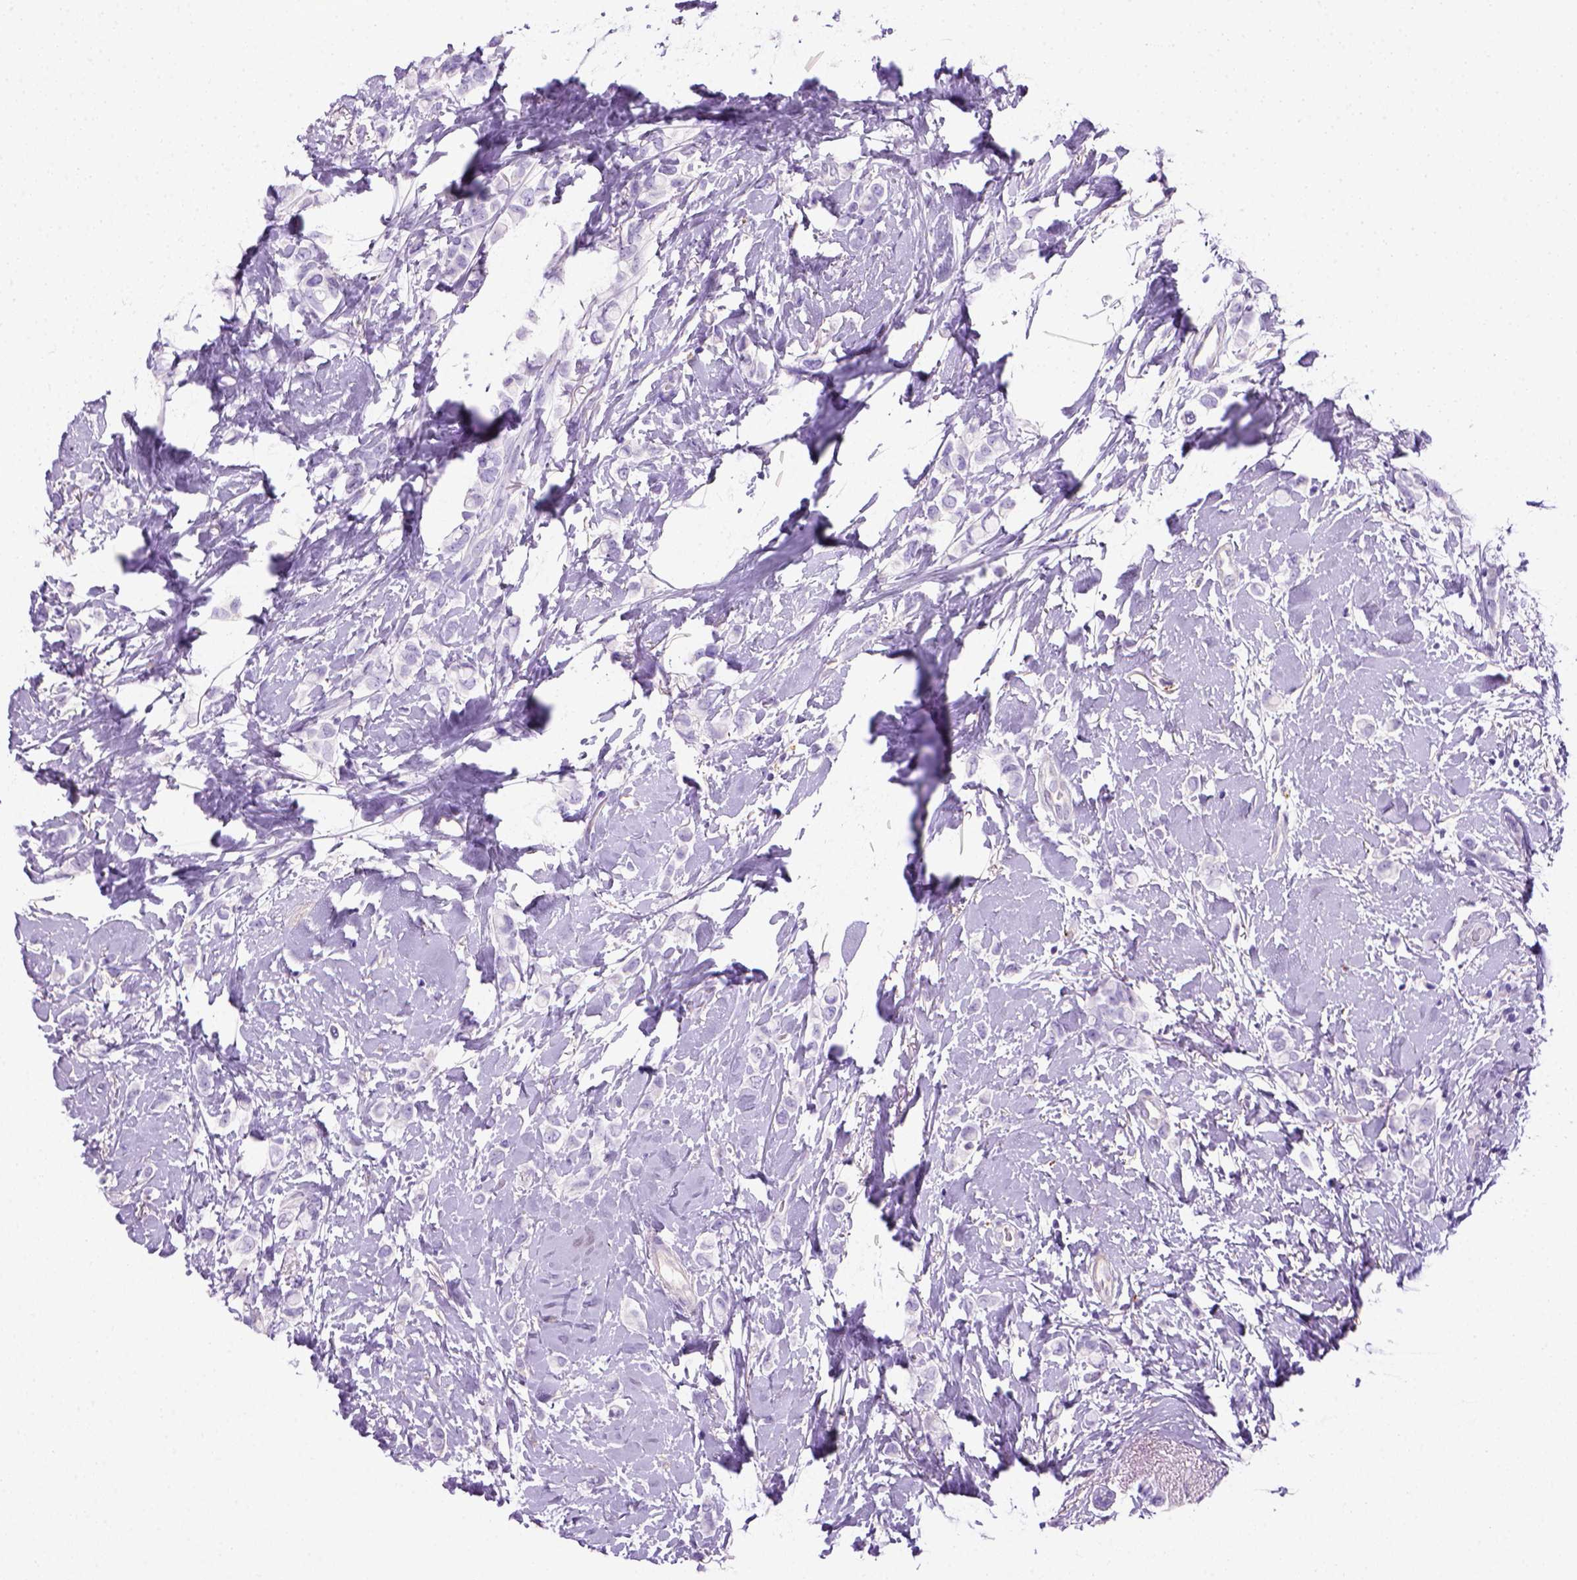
{"staining": {"intensity": "negative", "quantity": "none", "location": "none"}, "tissue": "breast cancer", "cell_type": "Tumor cells", "image_type": "cancer", "snomed": [{"axis": "morphology", "description": "Lobular carcinoma"}, {"axis": "topography", "description": "Breast"}], "caption": "This histopathology image is of breast lobular carcinoma stained with immunohistochemistry (IHC) to label a protein in brown with the nuclei are counter-stained blue. There is no positivity in tumor cells.", "gene": "ARHGEF33", "patient": {"sex": "female", "age": 66}}